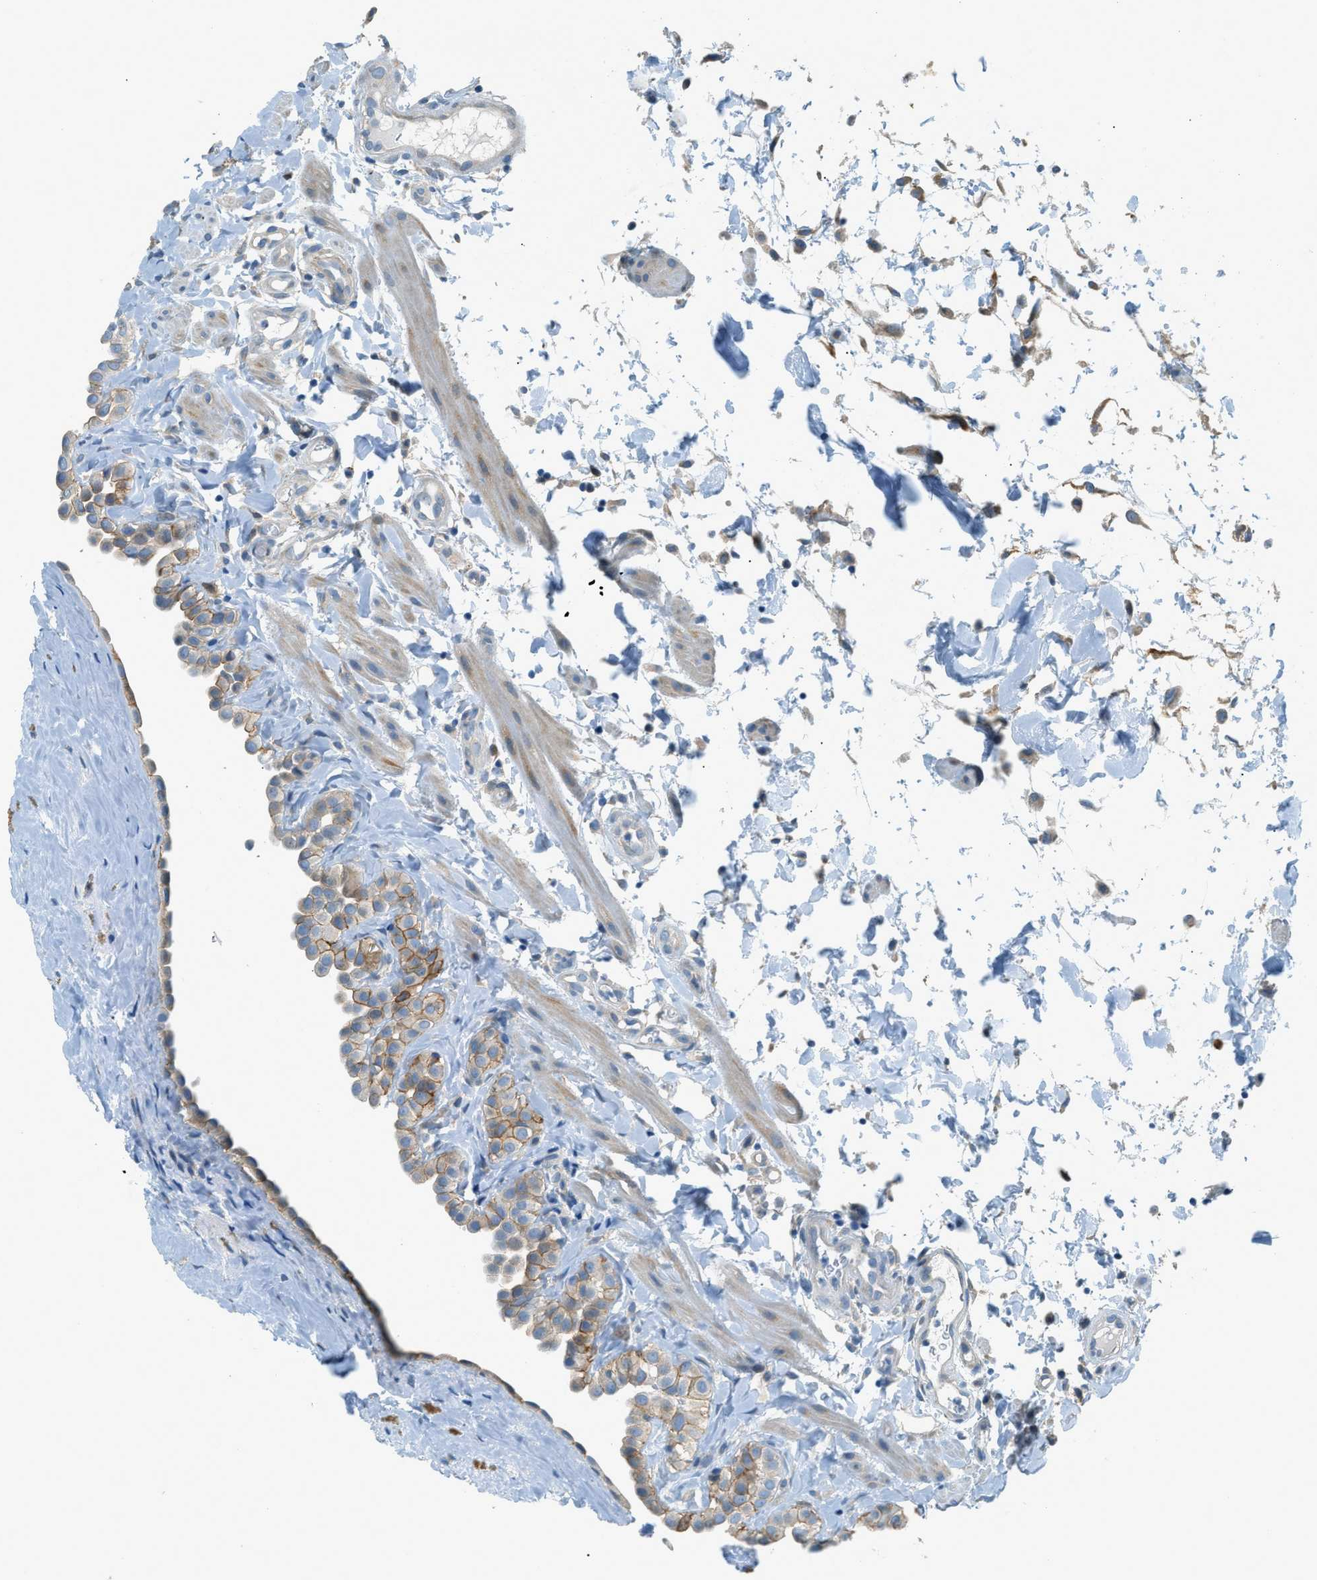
{"staining": {"intensity": "negative", "quantity": "none", "location": "none"}, "tissue": "fallopian tube", "cell_type": "Glandular cells", "image_type": "normal", "snomed": [{"axis": "morphology", "description": "Normal tissue, NOS"}, {"axis": "topography", "description": "Fallopian tube"}, {"axis": "topography", "description": "Placenta"}], "caption": "The histopathology image shows no significant expression in glandular cells of fallopian tube. (Brightfield microscopy of DAB (3,3'-diaminobenzidine) immunohistochemistry (IHC) at high magnification).", "gene": "ZNF367", "patient": {"sex": "female", "age": 34}}